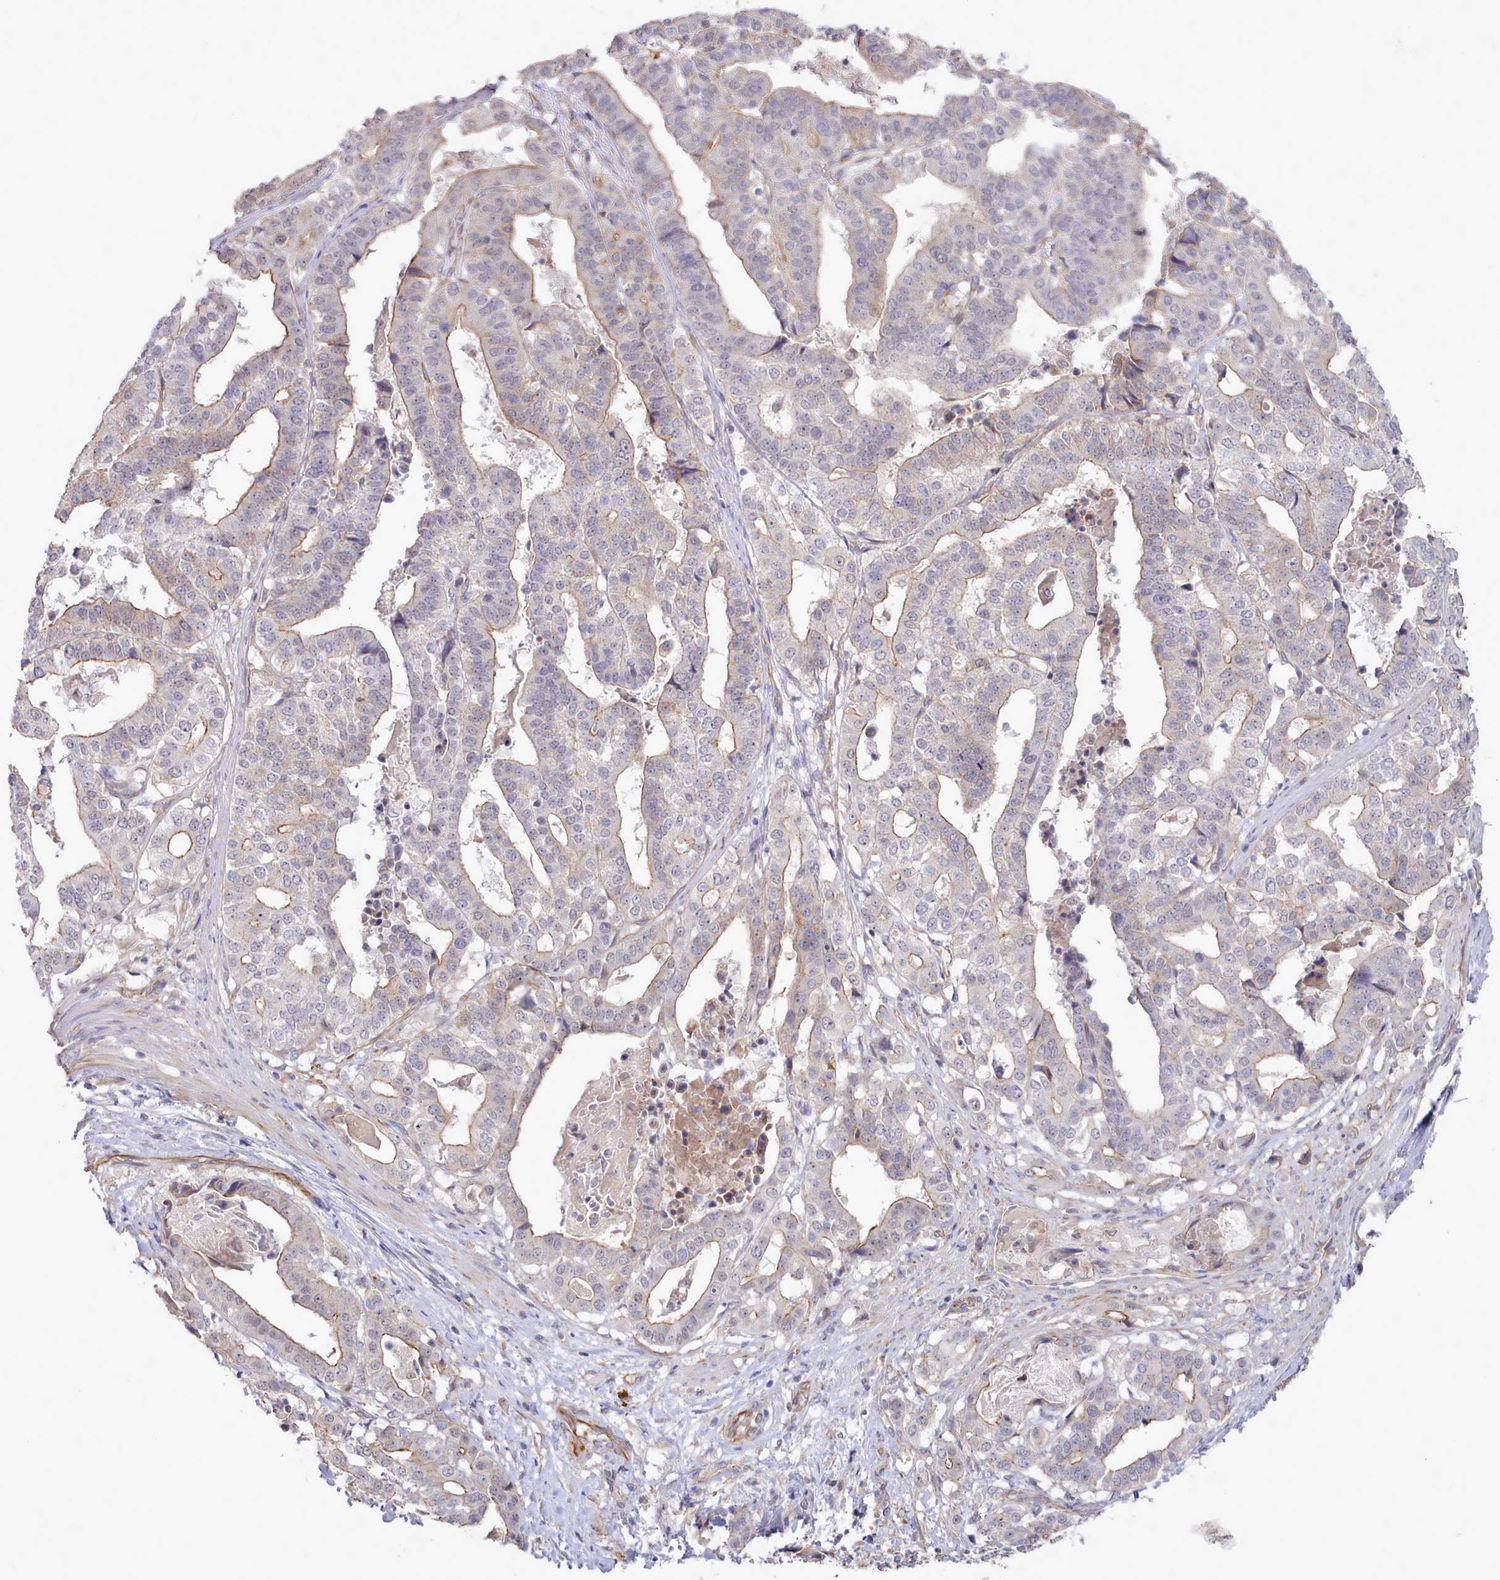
{"staining": {"intensity": "moderate", "quantity": "<25%", "location": "cytoplasmic/membranous"}, "tissue": "stomach cancer", "cell_type": "Tumor cells", "image_type": "cancer", "snomed": [{"axis": "morphology", "description": "Adenocarcinoma, NOS"}, {"axis": "topography", "description": "Stomach"}], "caption": "Stomach adenocarcinoma stained for a protein demonstrates moderate cytoplasmic/membranous positivity in tumor cells.", "gene": "ZC3H13", "patient": {"sex": "male", "age": 48}}